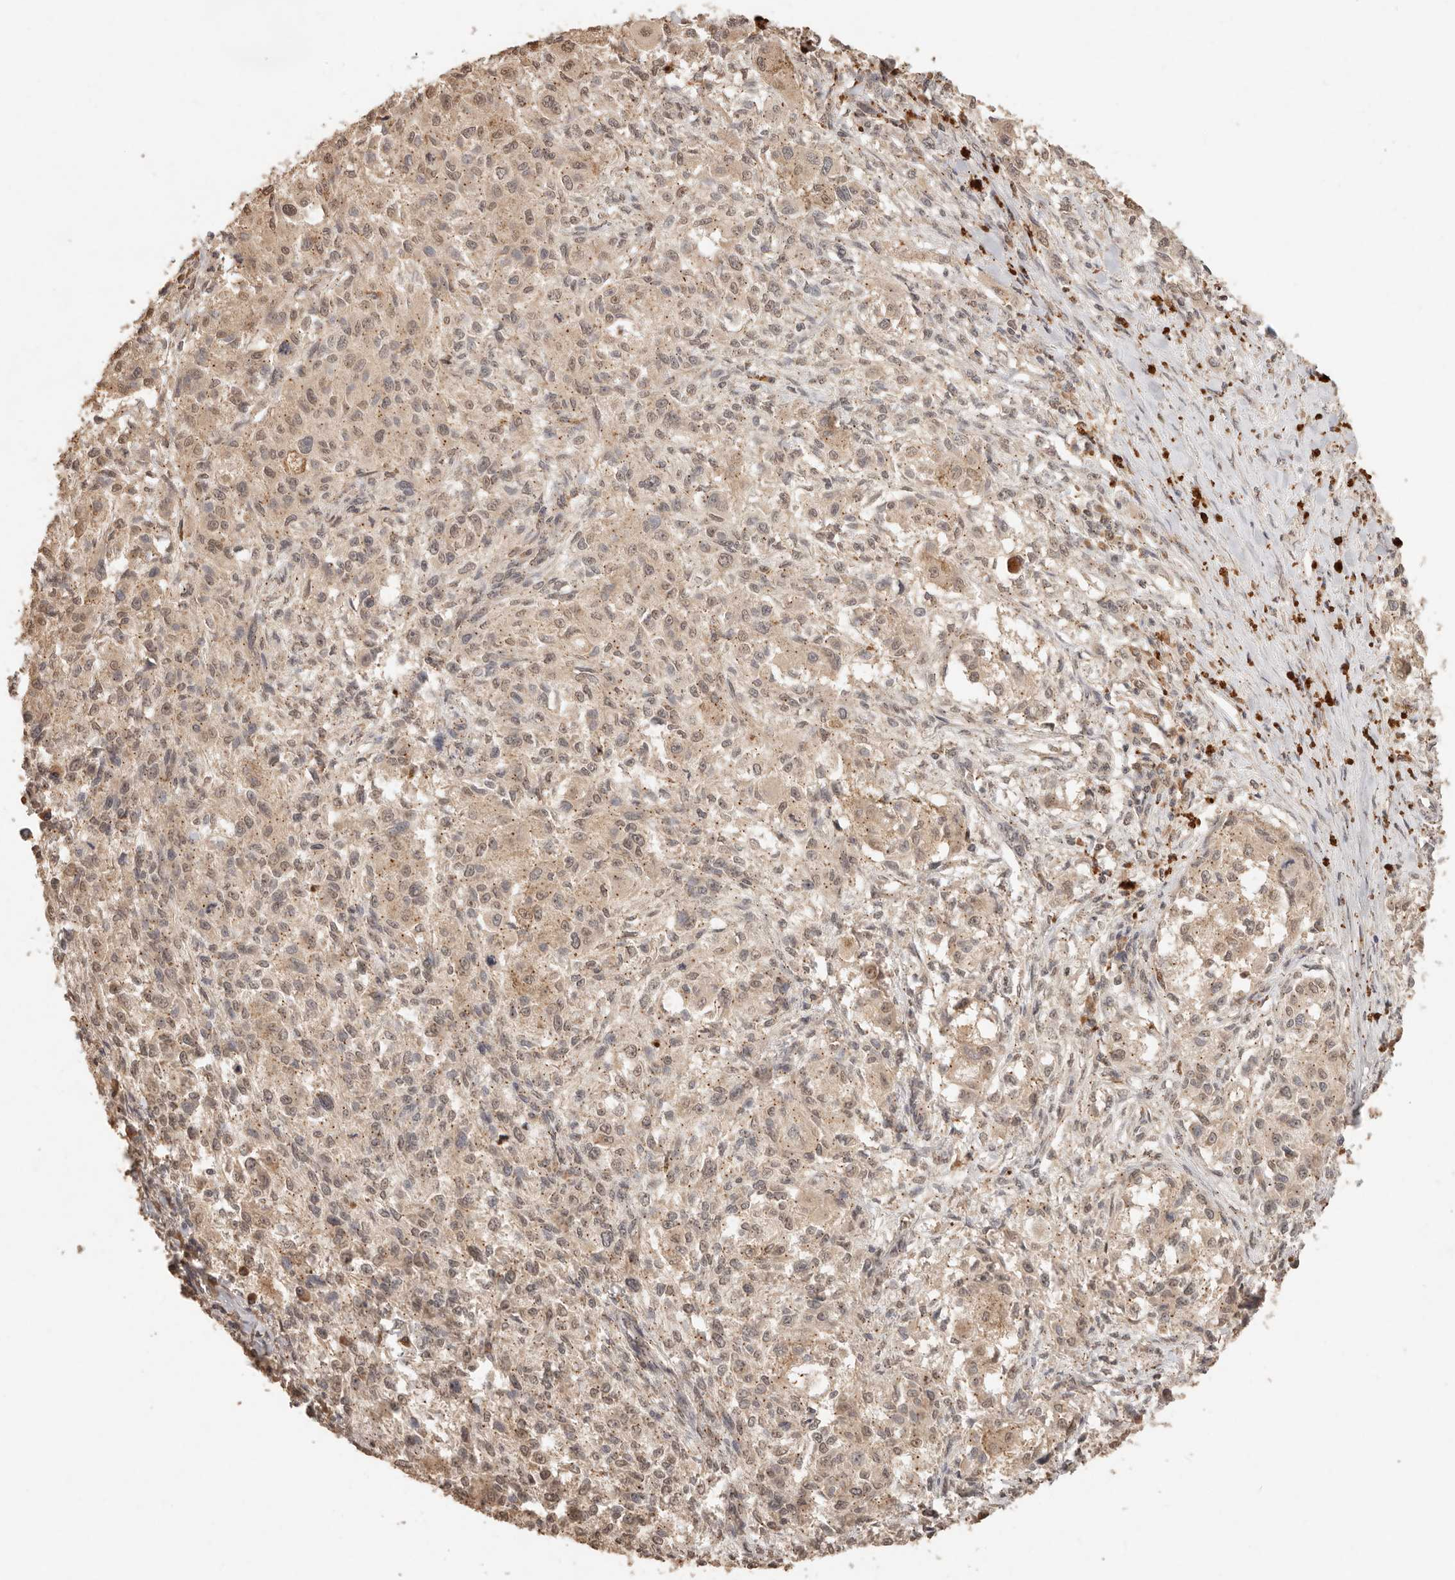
{"staining": {"intensity": "weak", "quantity": ">75%", "location": "cytoplasmic/membranous,nuclear"}, "tissue": "melanoma", "cell_type": "Tumor cells", "image_type": "cancer", "snomed": [{"axis": "morphology", "description": "Necrosis, NOS"}, {"axis": "morphology", "description": "Malignant melanoma, NOS"}, {"axis": "topography", "description": "Skin"}], "caption": "Immunohistochemistry (IHC) (DAB (3,3'-diaminobenzidine)) staining of melanoma shows weak cytoplasmic/membranous and nuclear protein staining in about >75% of tumor cells. (DAB = brown stain, brightfield microscopy at high magnification).", "gene": "LMO4", "patient": {"sex": "female", "age": 87}}